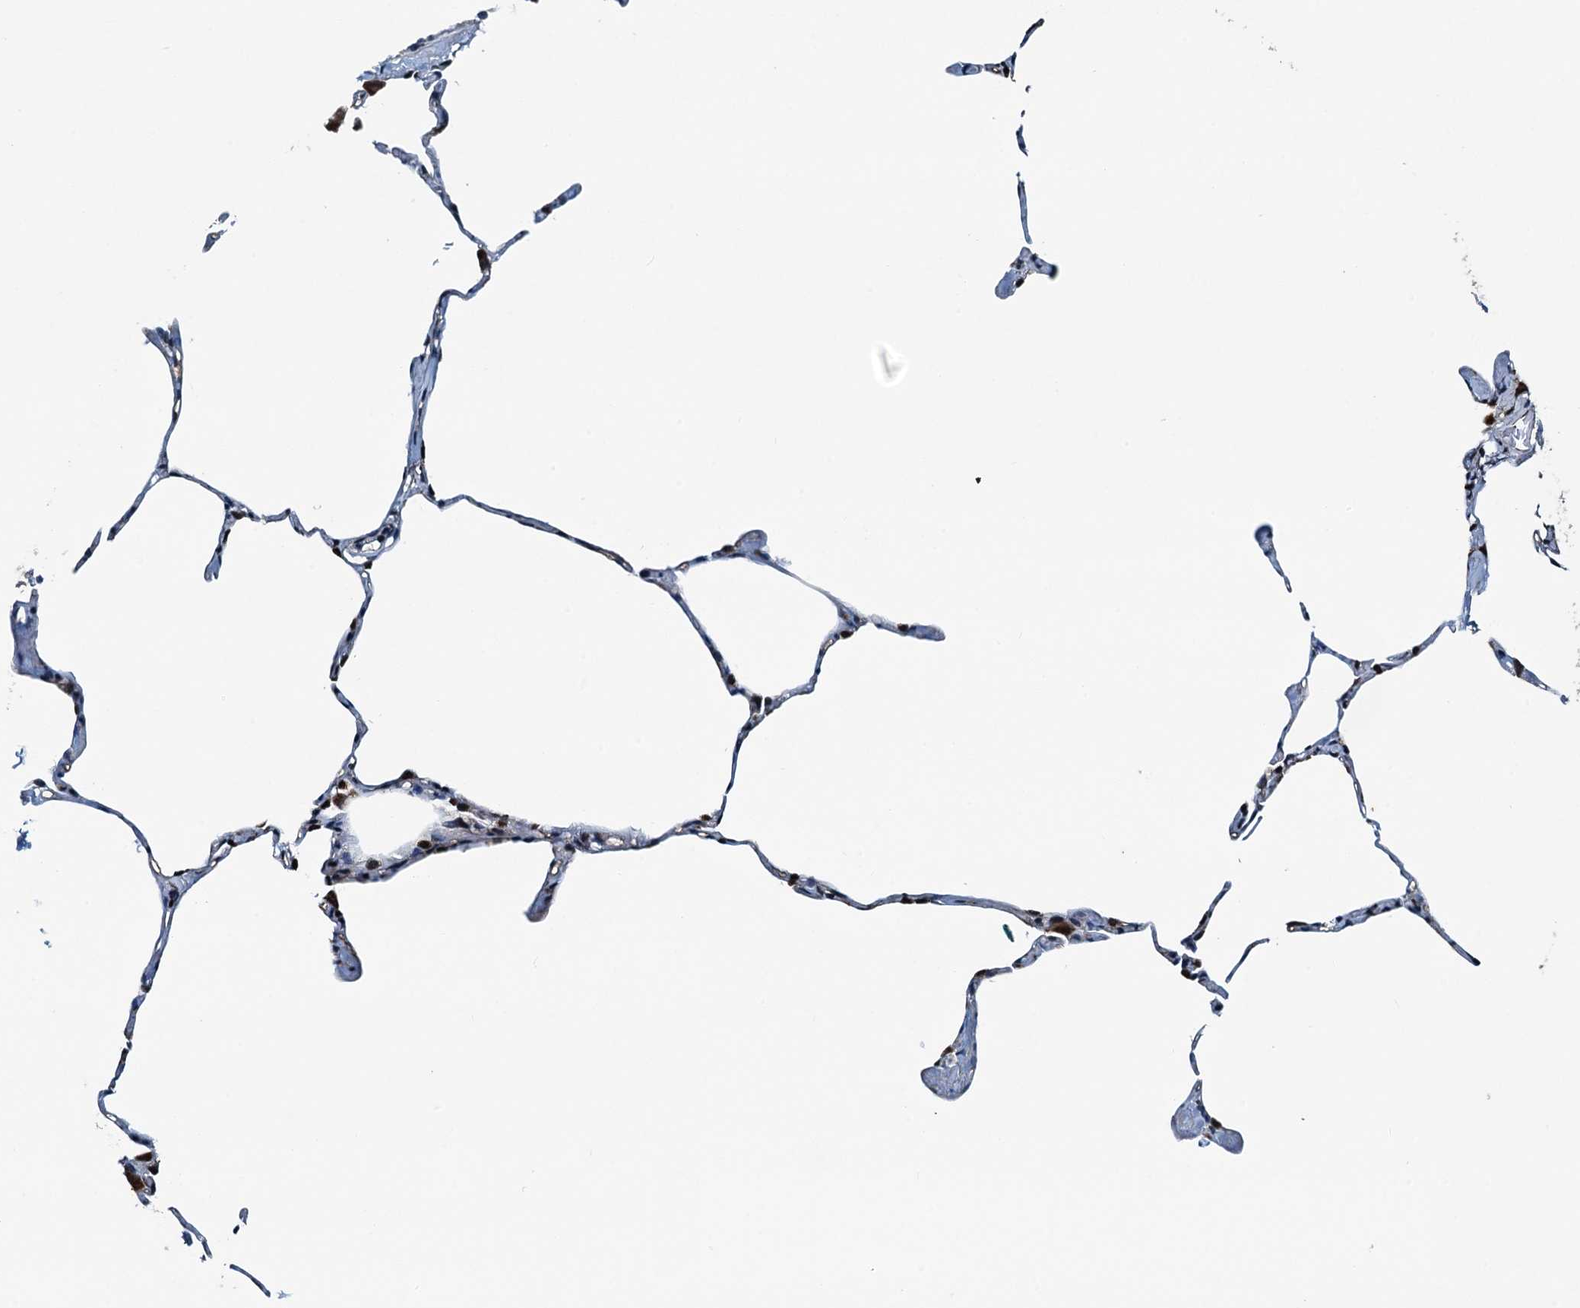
{"staining": {"intensity": "moderate", "quantity": "<25%", "location": "cytoplasmic/membranous,nuclear"}, "tissue": "lung", "cell_type": "Alveolar cells", "image_type": "normal", "snomed": [{"axis": "morphology", "description": "Normal tissue, NOS"}, {"axis": "topography", "description": "Lung"}], "caption": "About <25% of alveolar cells in benign lung display moderate cytoplasmic/membranous,nuclear protein expression as visualized by brown immunohistochemical staining.", "gene": "TAMALIN", "patient": {"sex": "male", "age": 65}}